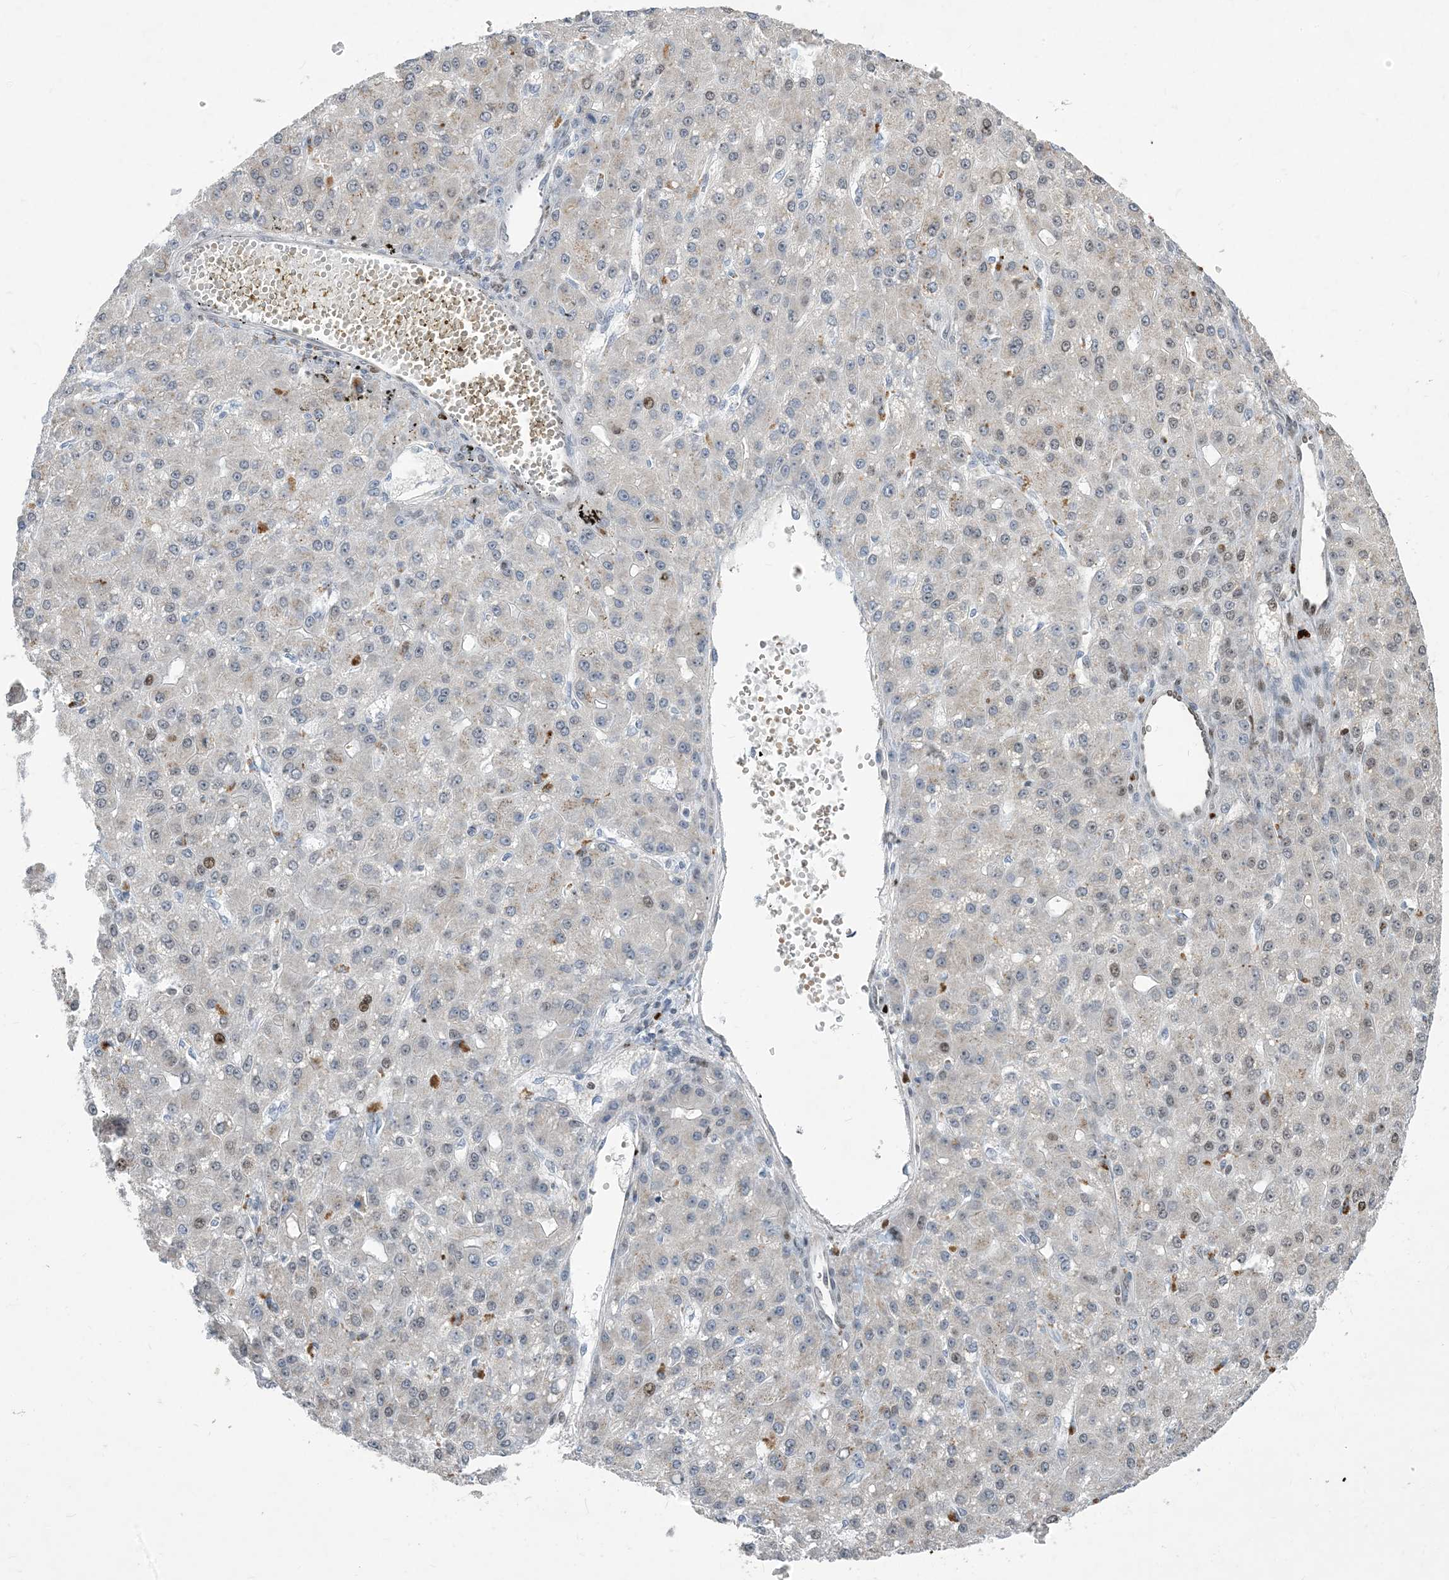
{"staining": {"intensity": "moderate", "quantity": "<25%", "location": "nuclear"}, "tissue": "liver cancer", "cell_type": "Tumor cells", "image_type": "cancer", "snomed": [{"axis": "morphology", "description": "Carcinoma, Hepatocellular, NOS"}, {"axis": "topography", "description": "Liver"}], "caption": "Immunohistochemical staining of human liver hepatocellular carcinoma shows low levels of moderate nuclear expression in about <25% of tumor cells.", "gene": "SLC25A53", "patient": {"sex": "male", "age": 67}}